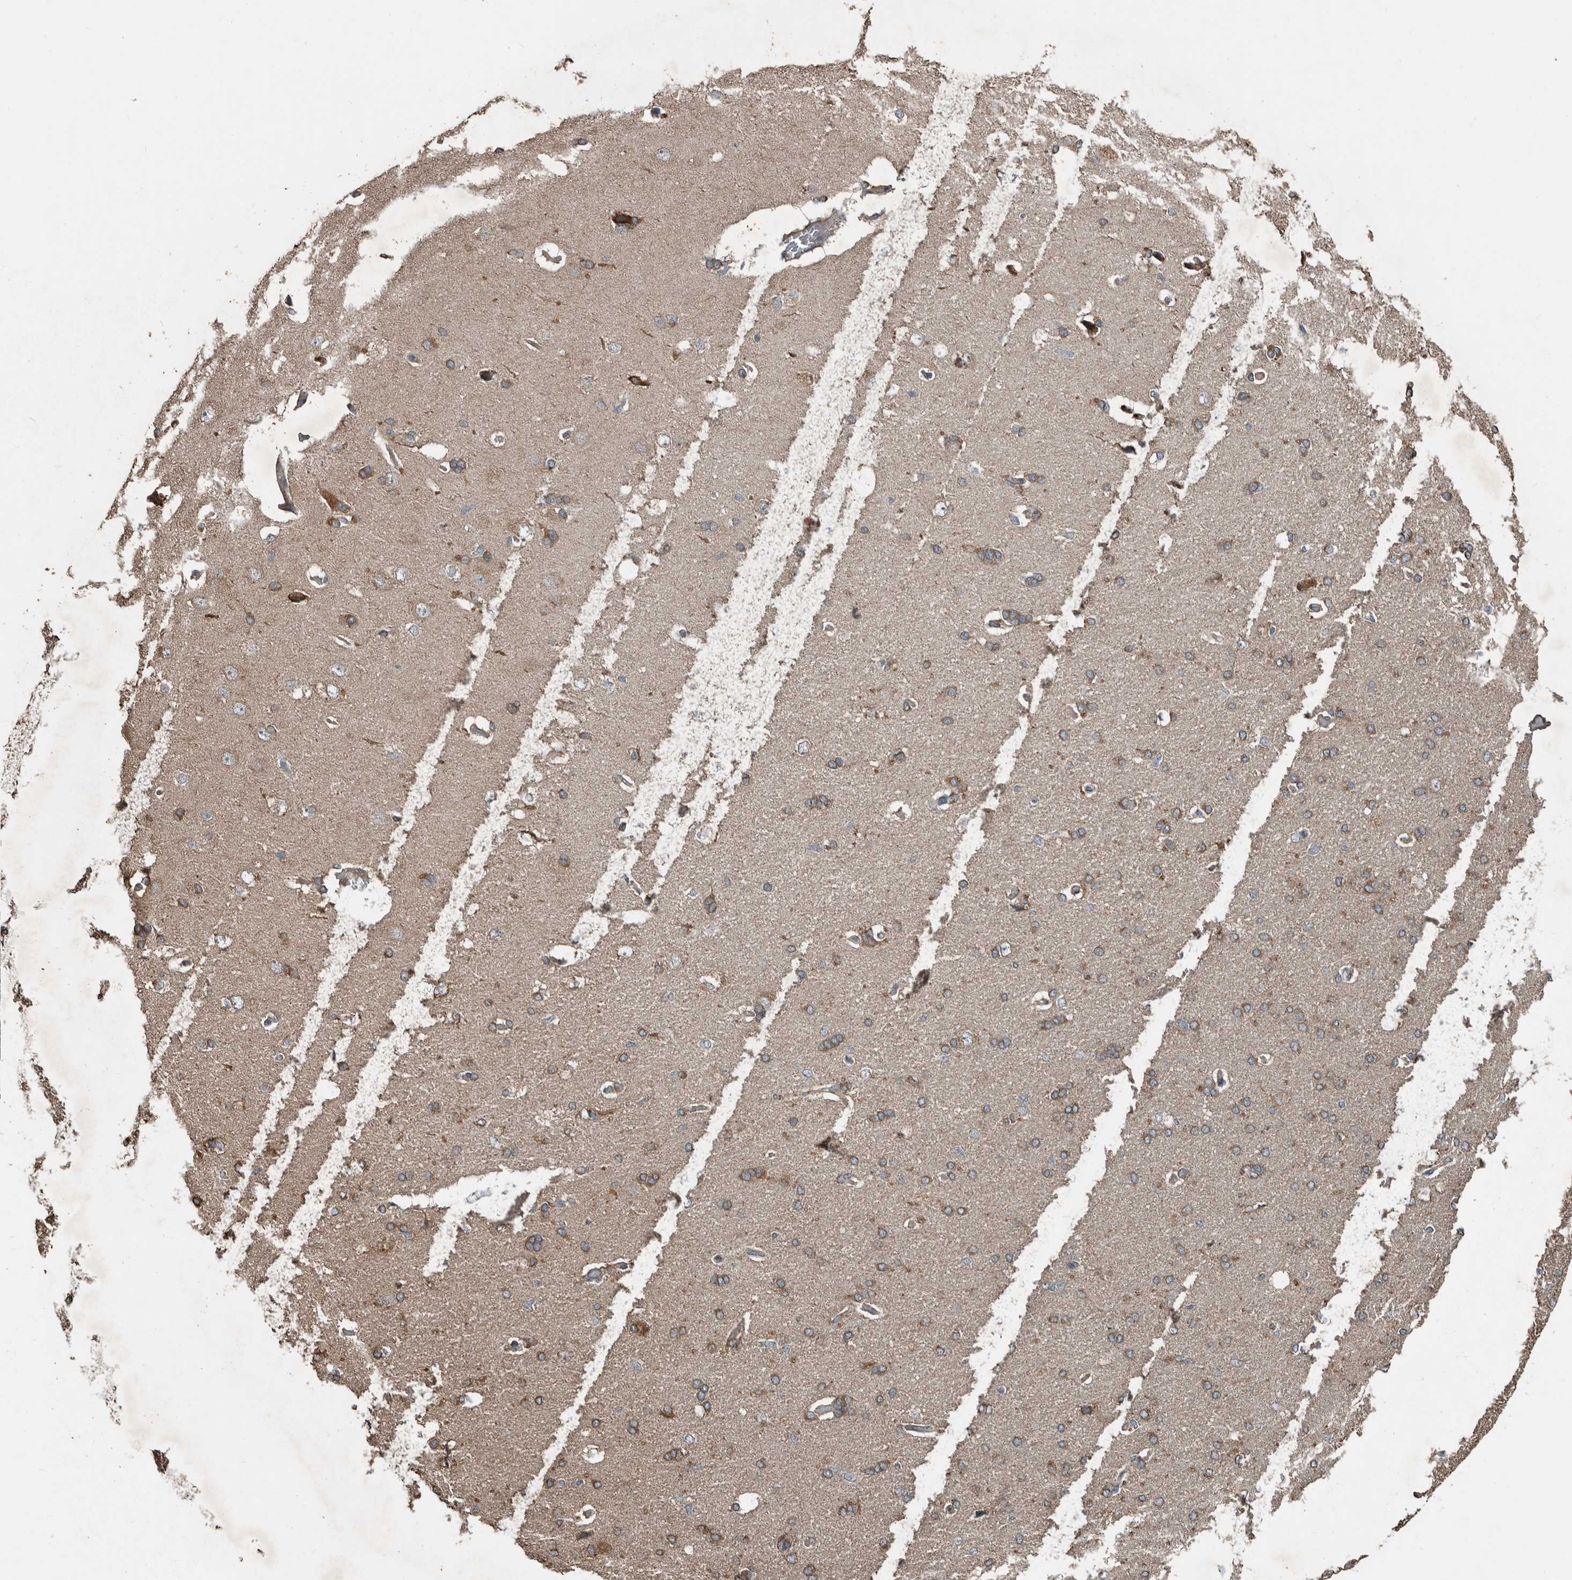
{"staining": {"intensity": "moderate", "quantity": "25%-75%", "location": "cytoplasmic/membranous"}, "tissue": "cerebral cortex", "cell_type": "Endothelial cells", "image_type": "normal", "snomed": [{"axis": "morphology", "description": "Normal tissue, NOS"}, {"axis": "topography", "description": "Cerebral cortex"}], "caption": "Unremarkable cerebral cortex was stained to show a protein in brown. There is medium levels of moderate cytoplasmic/membranous staining in approximately 25%-75% of endothelial cells. Nuclei are stained in blue.", "gene": "RNF207", "patient": {"sex": "male", "age": 62}}